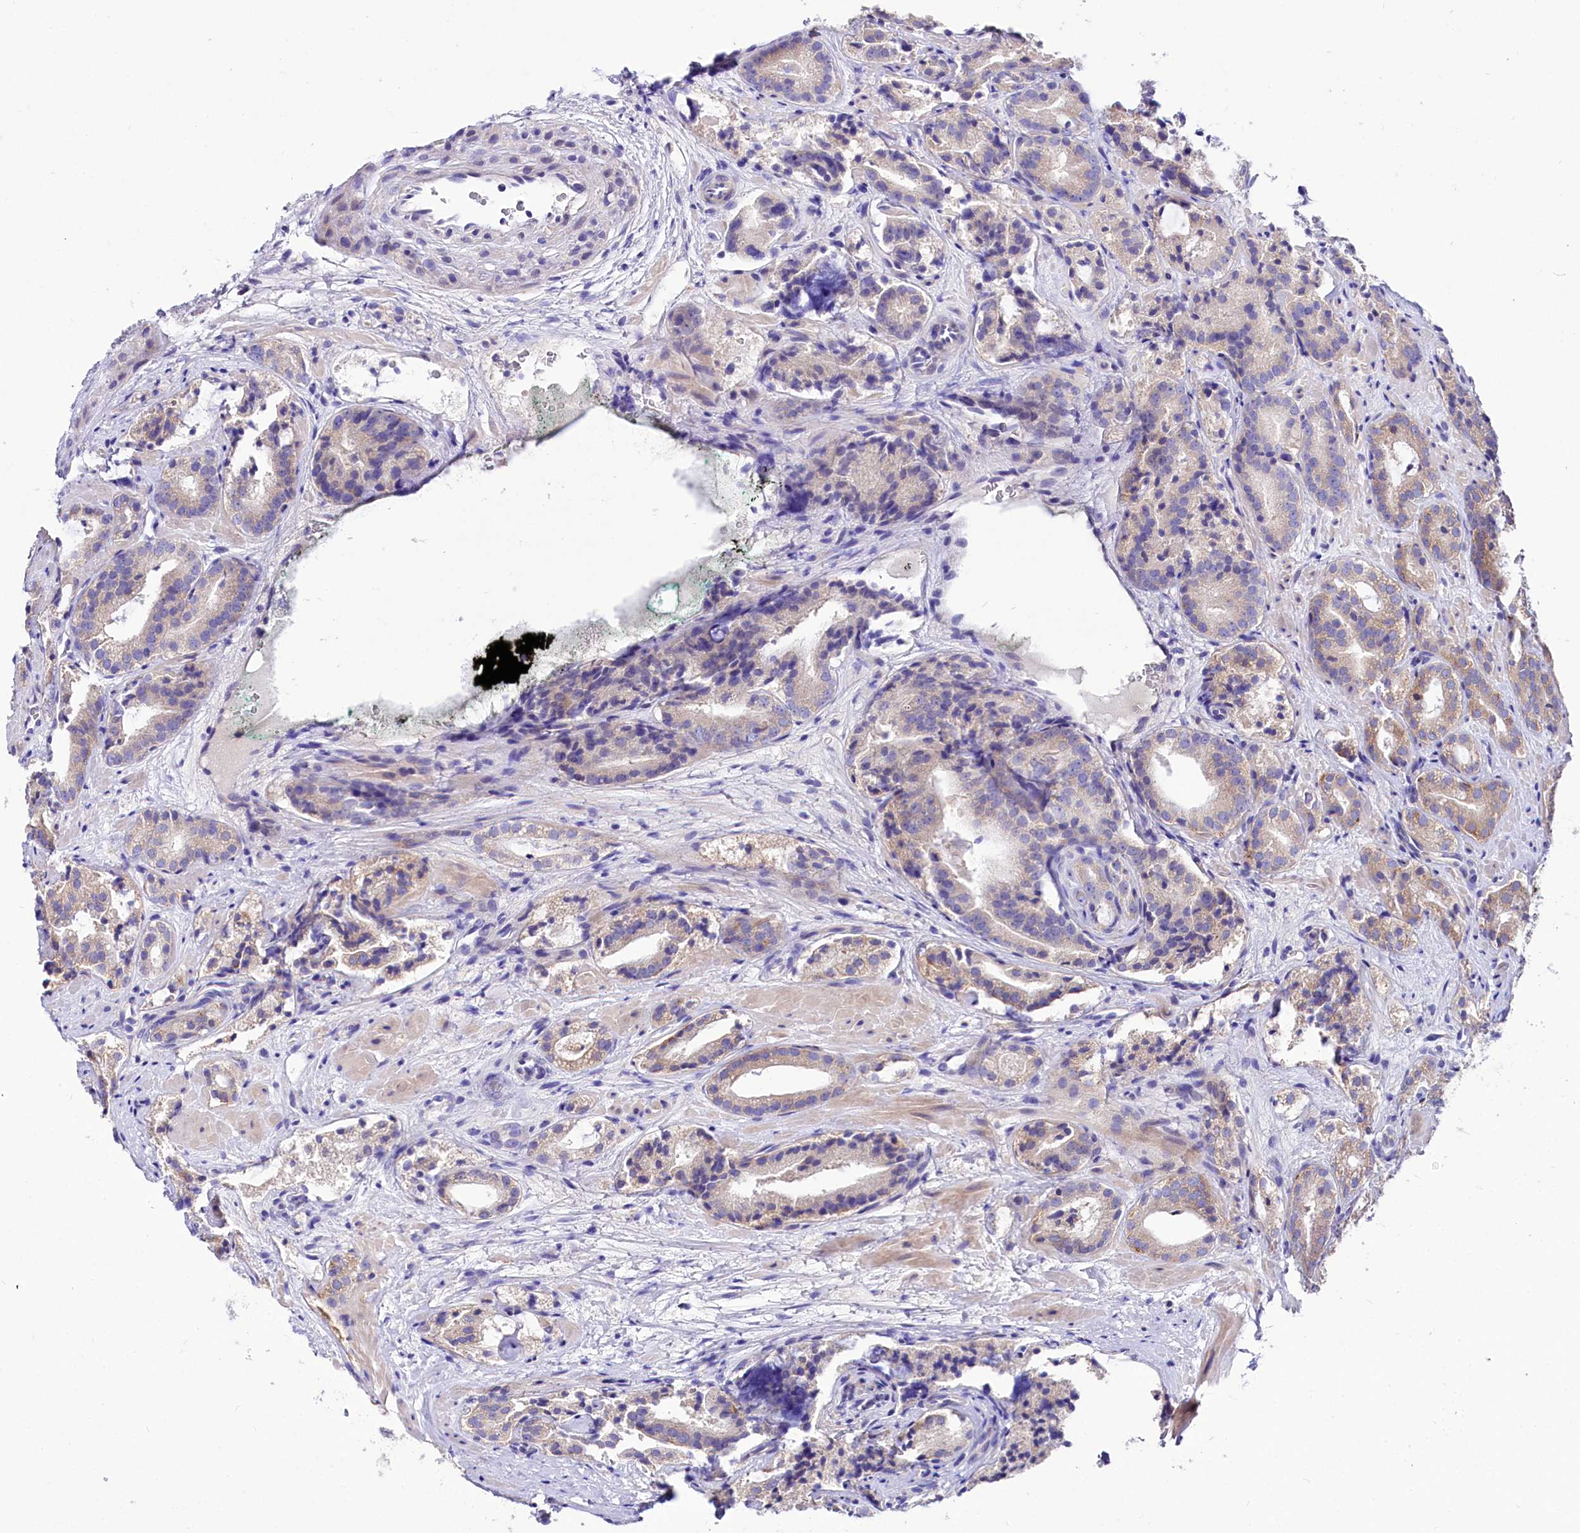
{"staining": {"intensity": "weak", "quantity": "<25%", "location": "cytoplasmic/membranous"}, "tissue": "prostate cancer", "cell_type": "Tumor cells", "image_type": "cancer", "snomed": [{"axis": "morphology", "description": "Adenocarcinoma, High grade"}, {"axis": "topography", "description": "Prostate"}], "caption": "IHC of human prostate cancer exhibits no positivity in tumor cells.", "gene": "ABHD5", "patient": {"sex": "male", "age": 57}}